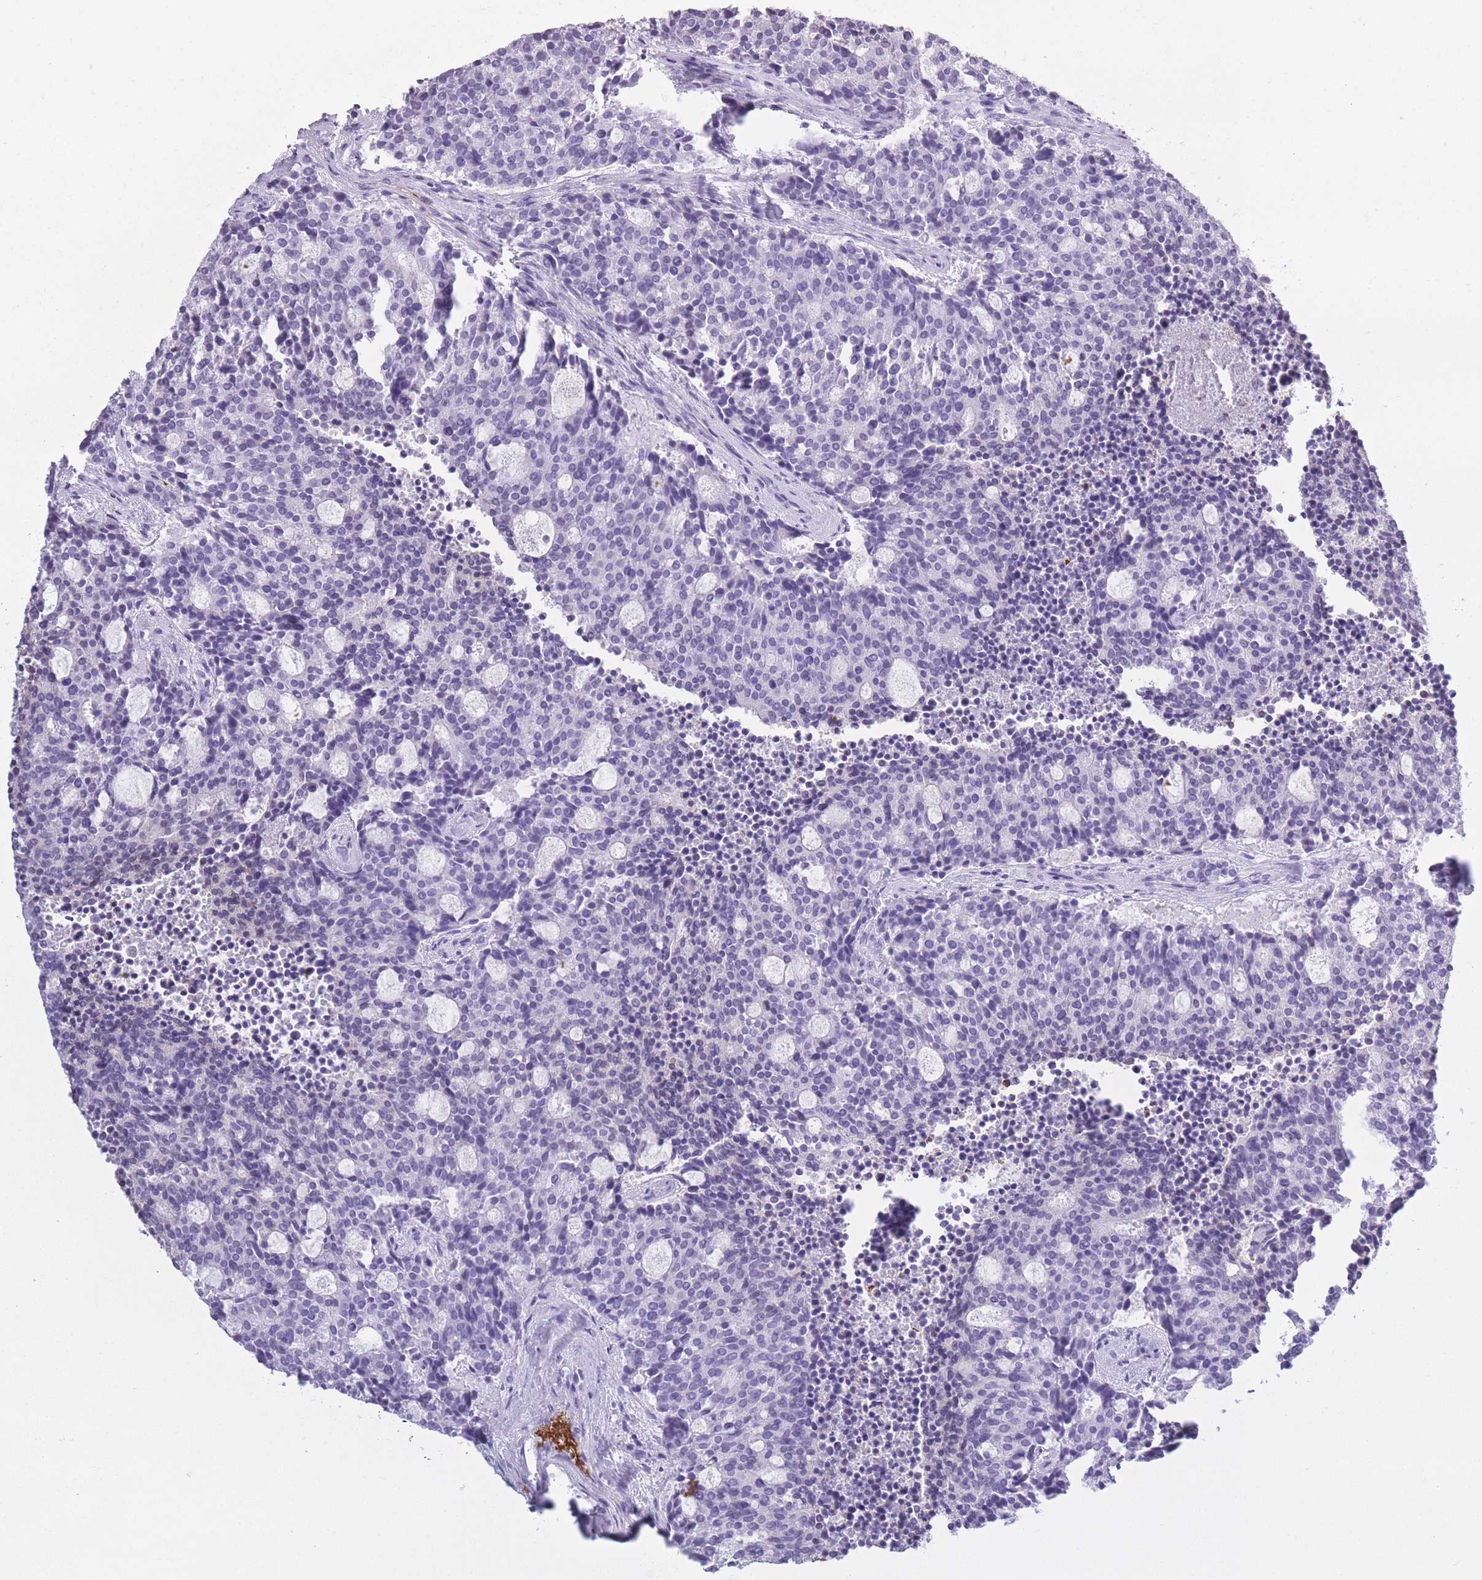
{"staining": {"intensity": "negative", "quantity": "none", "location": "none"}, "tissue": "carcinoid", "cell_type": "Tumor cells", "image_type": "cancer", "snomed": [{"axis": "morphology", "description": "Carcinoid, malignant, NOS"}, {"axis": "topography", "description": "Pancreas"}], "caption": "A high-resolution image shows immunohistochemistry (IHC) staining of carcinoid, which exhibits no significant expression in tumor cells.", "gene": "OR7C1", "patient": {"sex": "female", "age": 54}}